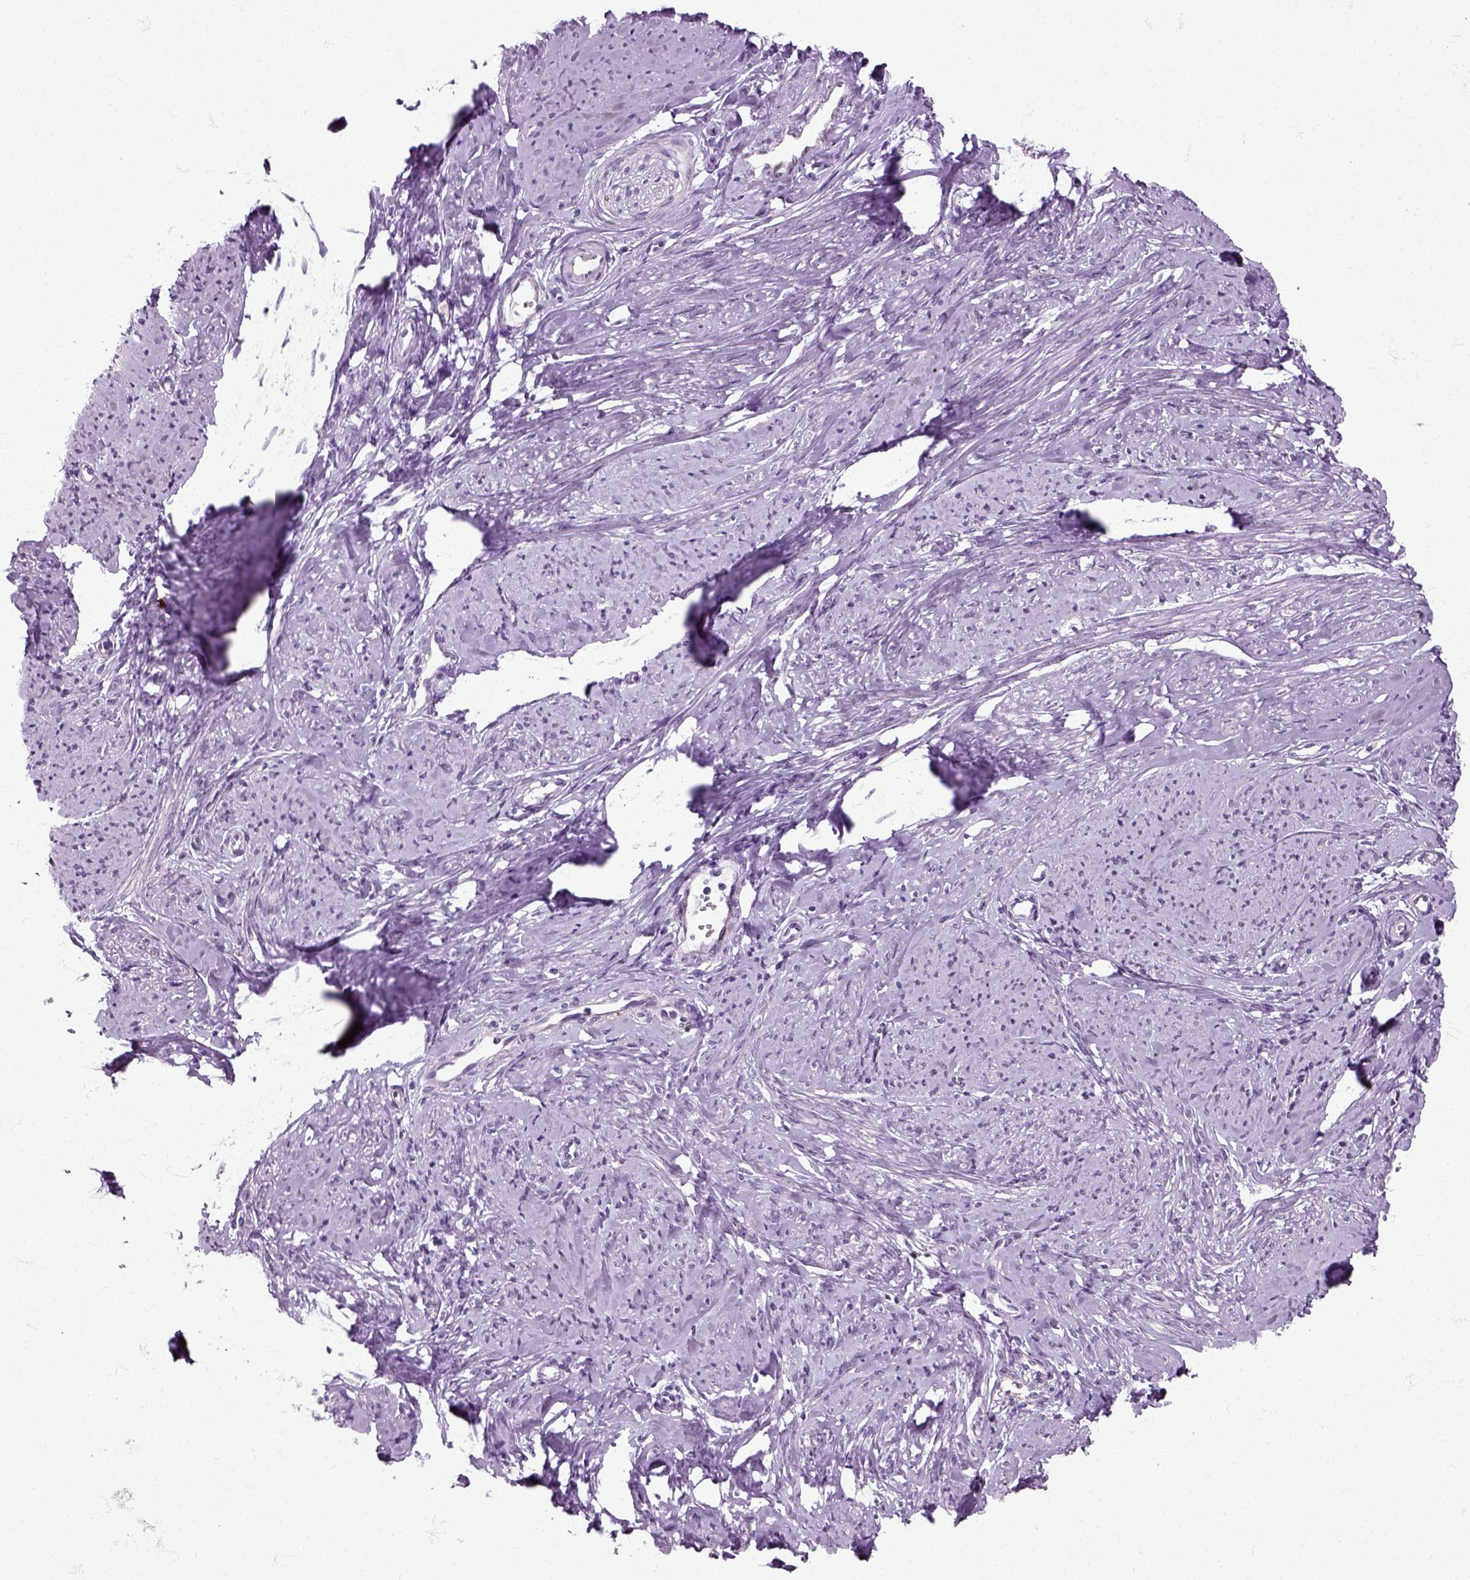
{"staining": {"intensity": "negative", "quantity": "none", "location": "none"}, "tissue": "smooth muscle", "cell_type": "Smooth muscle cells", "image_type": "normal", "snomed": [{"axis": "morphology", "description": "Normal tissue, NOS"}, {"axis": "topography", "description": "Smooth muscle"}], "caption": "A high-resolution image shows immunohistochemistry (IHC) staining of benign smooth muscle, which shows no significant staining in smooth muscle cells.", "gene": "HSPA2", "patient": {"sex": "female", "age": 48}}